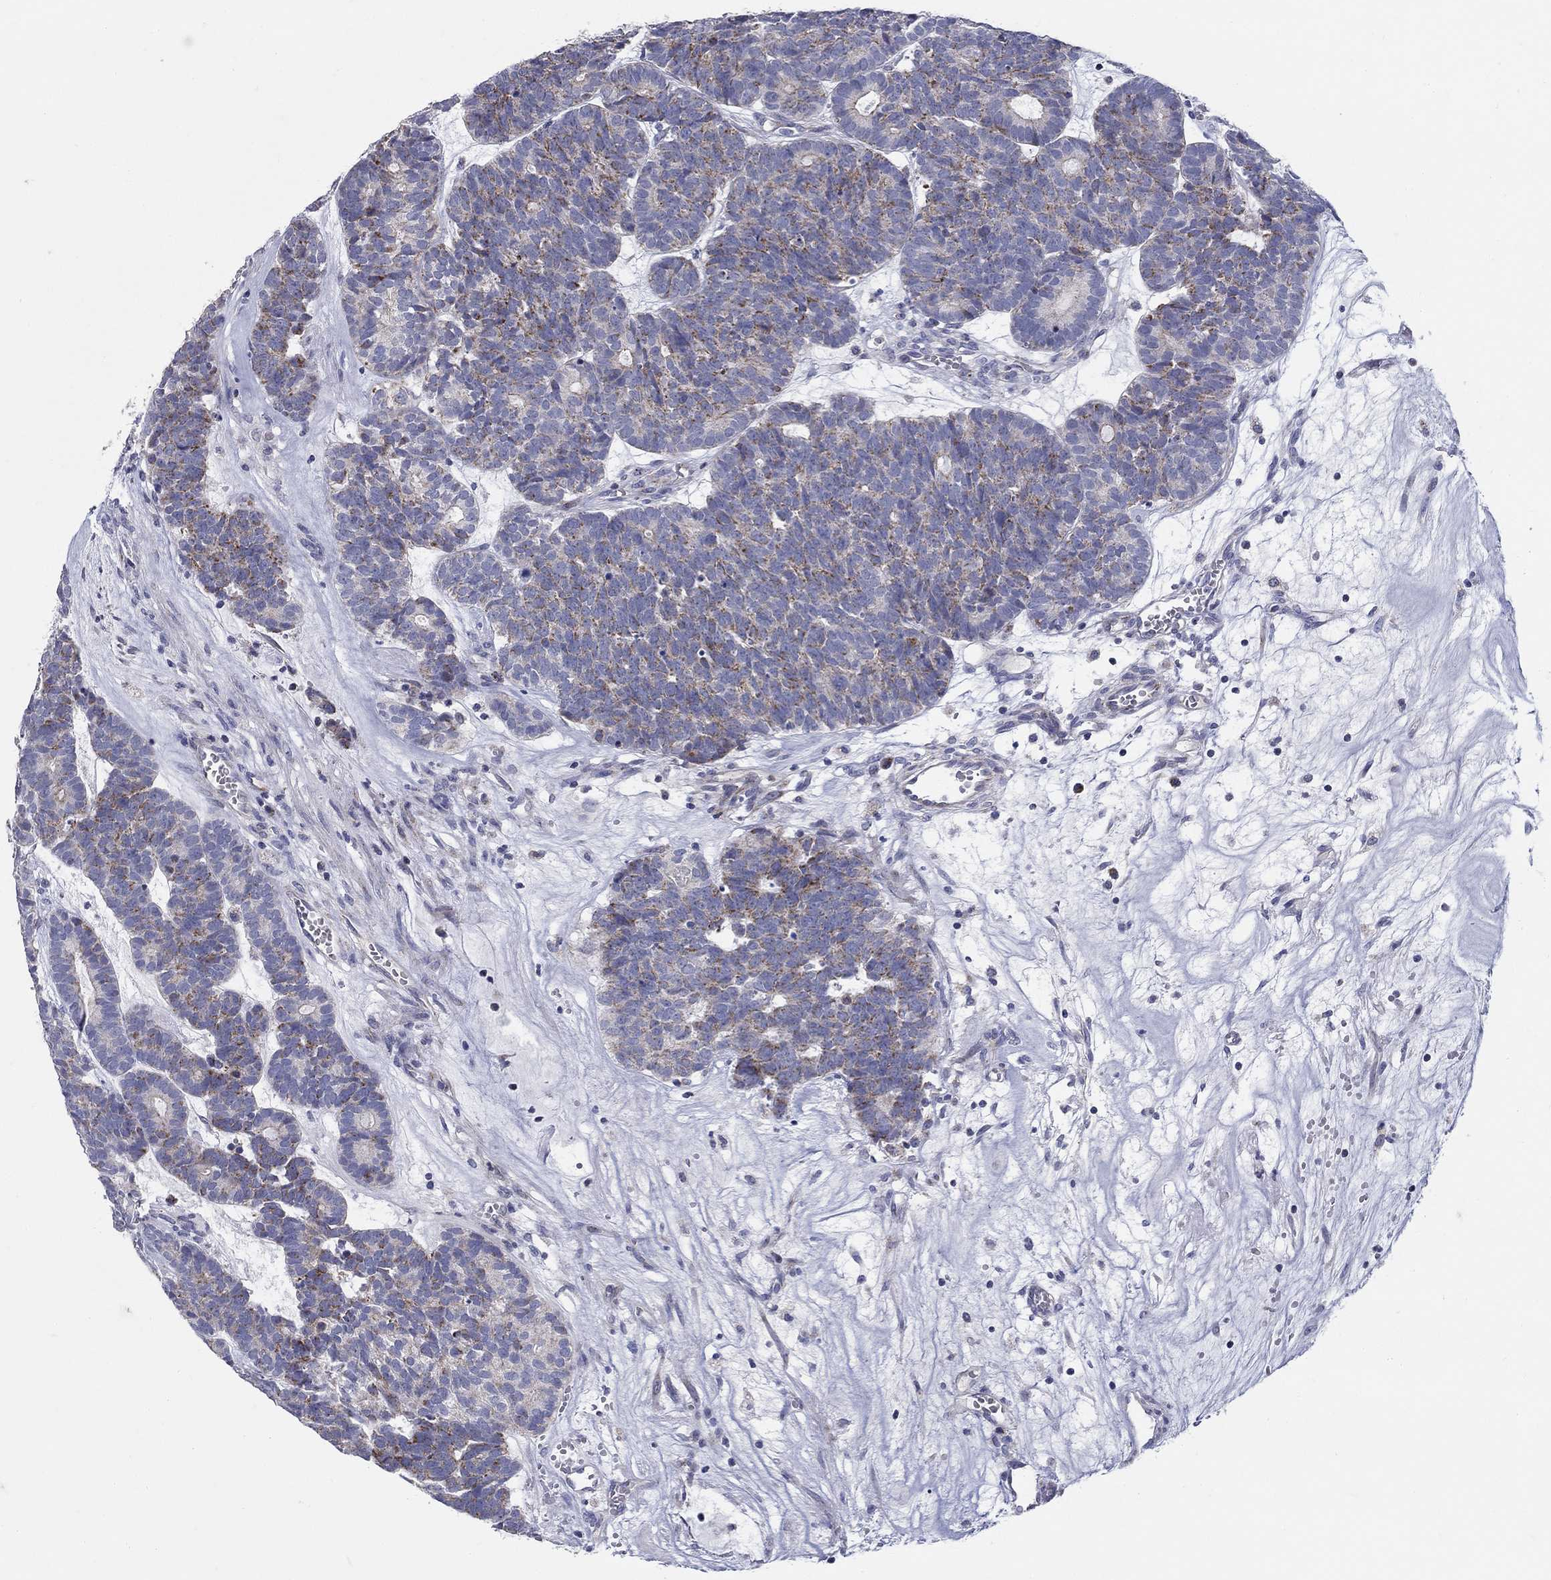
{"staining": {"intensity": "strong", "quantity": "<25%", "location": "cytoplasmic/membranous"}, "tissue": "head and neck cancer", "cell_type": "Tumor cells", "image_type": "cancer", "snomed": [{"axis": "morphology", "description": "Adenocarcinoma, NOS"}, {"axis": "topography", "description": "Head-Neck"}], "caption": "Immunohistochemical staining of human adenocarcinoma (head and neck) demonstrates medium levels of strong cytoplasmic/membranous staining in approximately <25% of tumor cells. The staining was performed using DAB, with brown indicating positive protein expression. Nuclei are stained blue with hematoxylin.", "gene": "HMX2", "patient": {"sex": "female", "age": 81}}